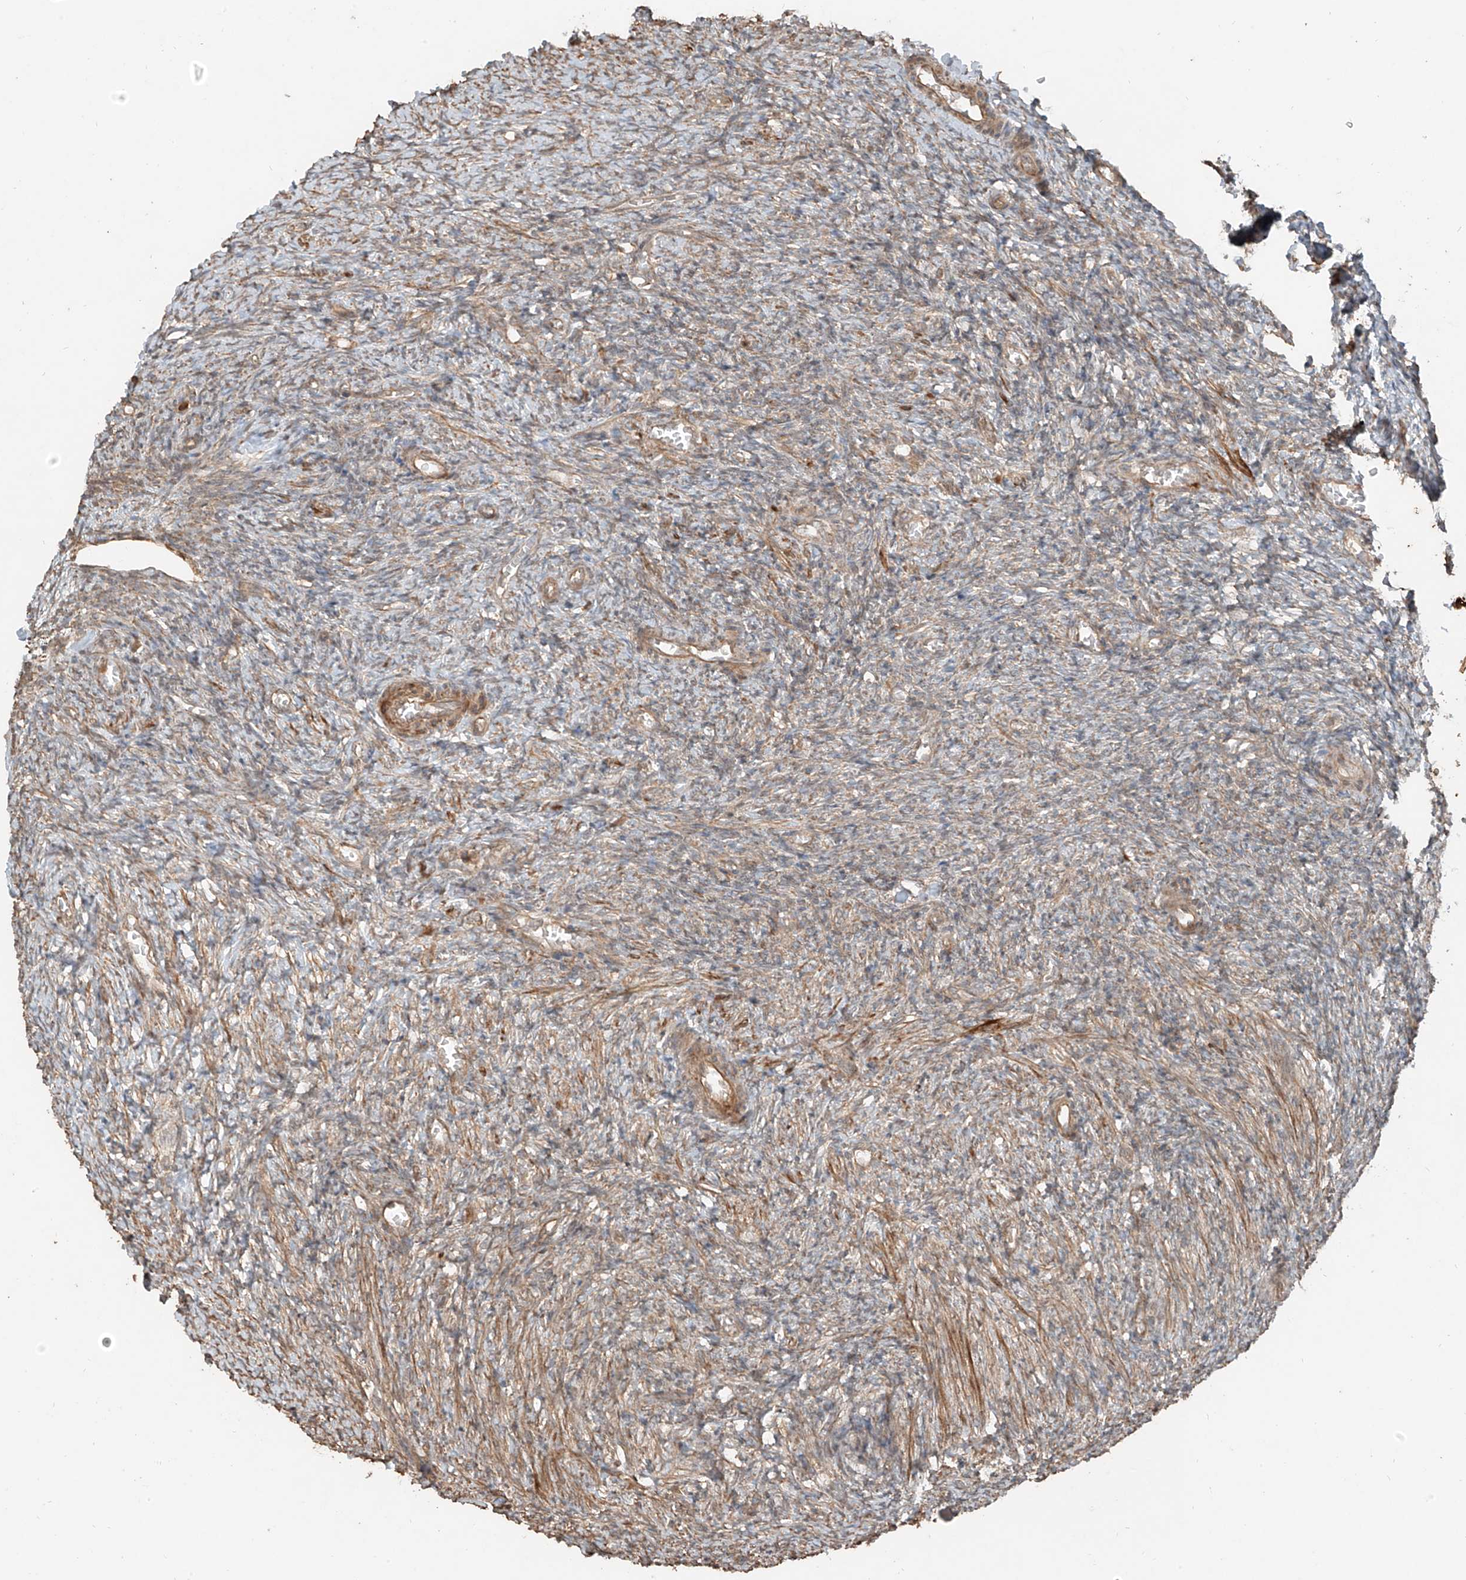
{"staining": {"intensity": "weak", "quantity": "25%-75%", "location": "cytoplasmic/membranous"}, "tissue": "ovary", "cell_type": "Ovarian stroma cells", "image_type": "normal", "snomed": [{"axis": "morphology", "description": "Normal tissue, NOS"}, {"axis": "topography", "description": "Ovary"}], "caption": "Ovarian stroma cells demonstrate low levels of weak cytoplasmic/membranous positivity in about 25%-75% of cells in unremarkable human ovary. (brown staining indicates protein expression, while blue staining denotes nuclei).", "gene": "ANKZF1", "patient": {"sex": "female", "age": 27}}